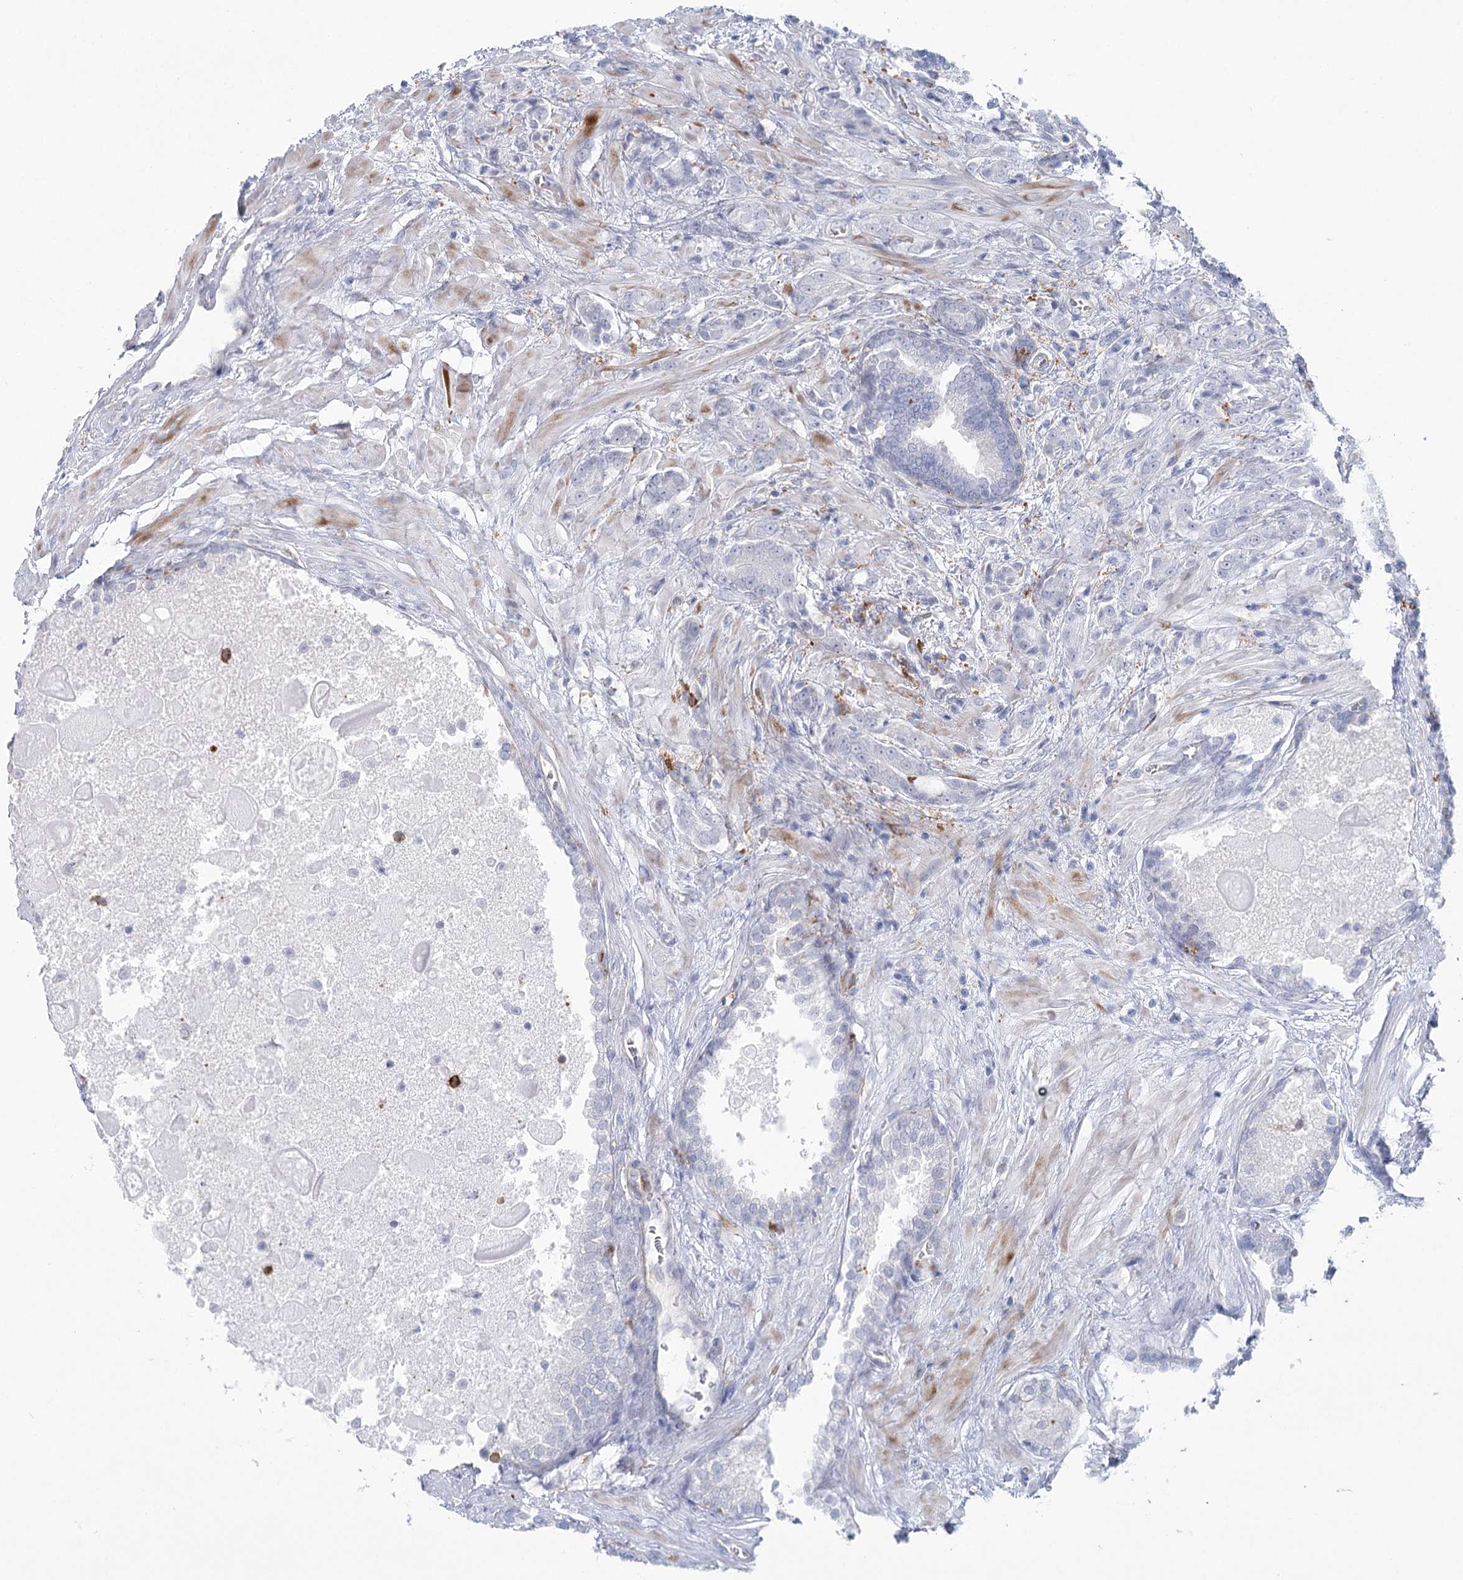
{"staining": {"intensity": "negative", "quantity": "none", "location": "none"}, "tissue": "prostate cancer", "cell_type": "Tumor cells", "image_type": "cancer", "snomed": [{"axis": "morphology", "description": "Adenocarcinoma, High grade"}, {"axis": "topography", "description": "Prostate"}], "caption": "Human prostate adenocarcinoma (high-grade) stained for a protein using IHC exhibits no positivity in tumor cells.", "gene": "CCDC88A", "patient": {"sex": "male", "age": 57}}